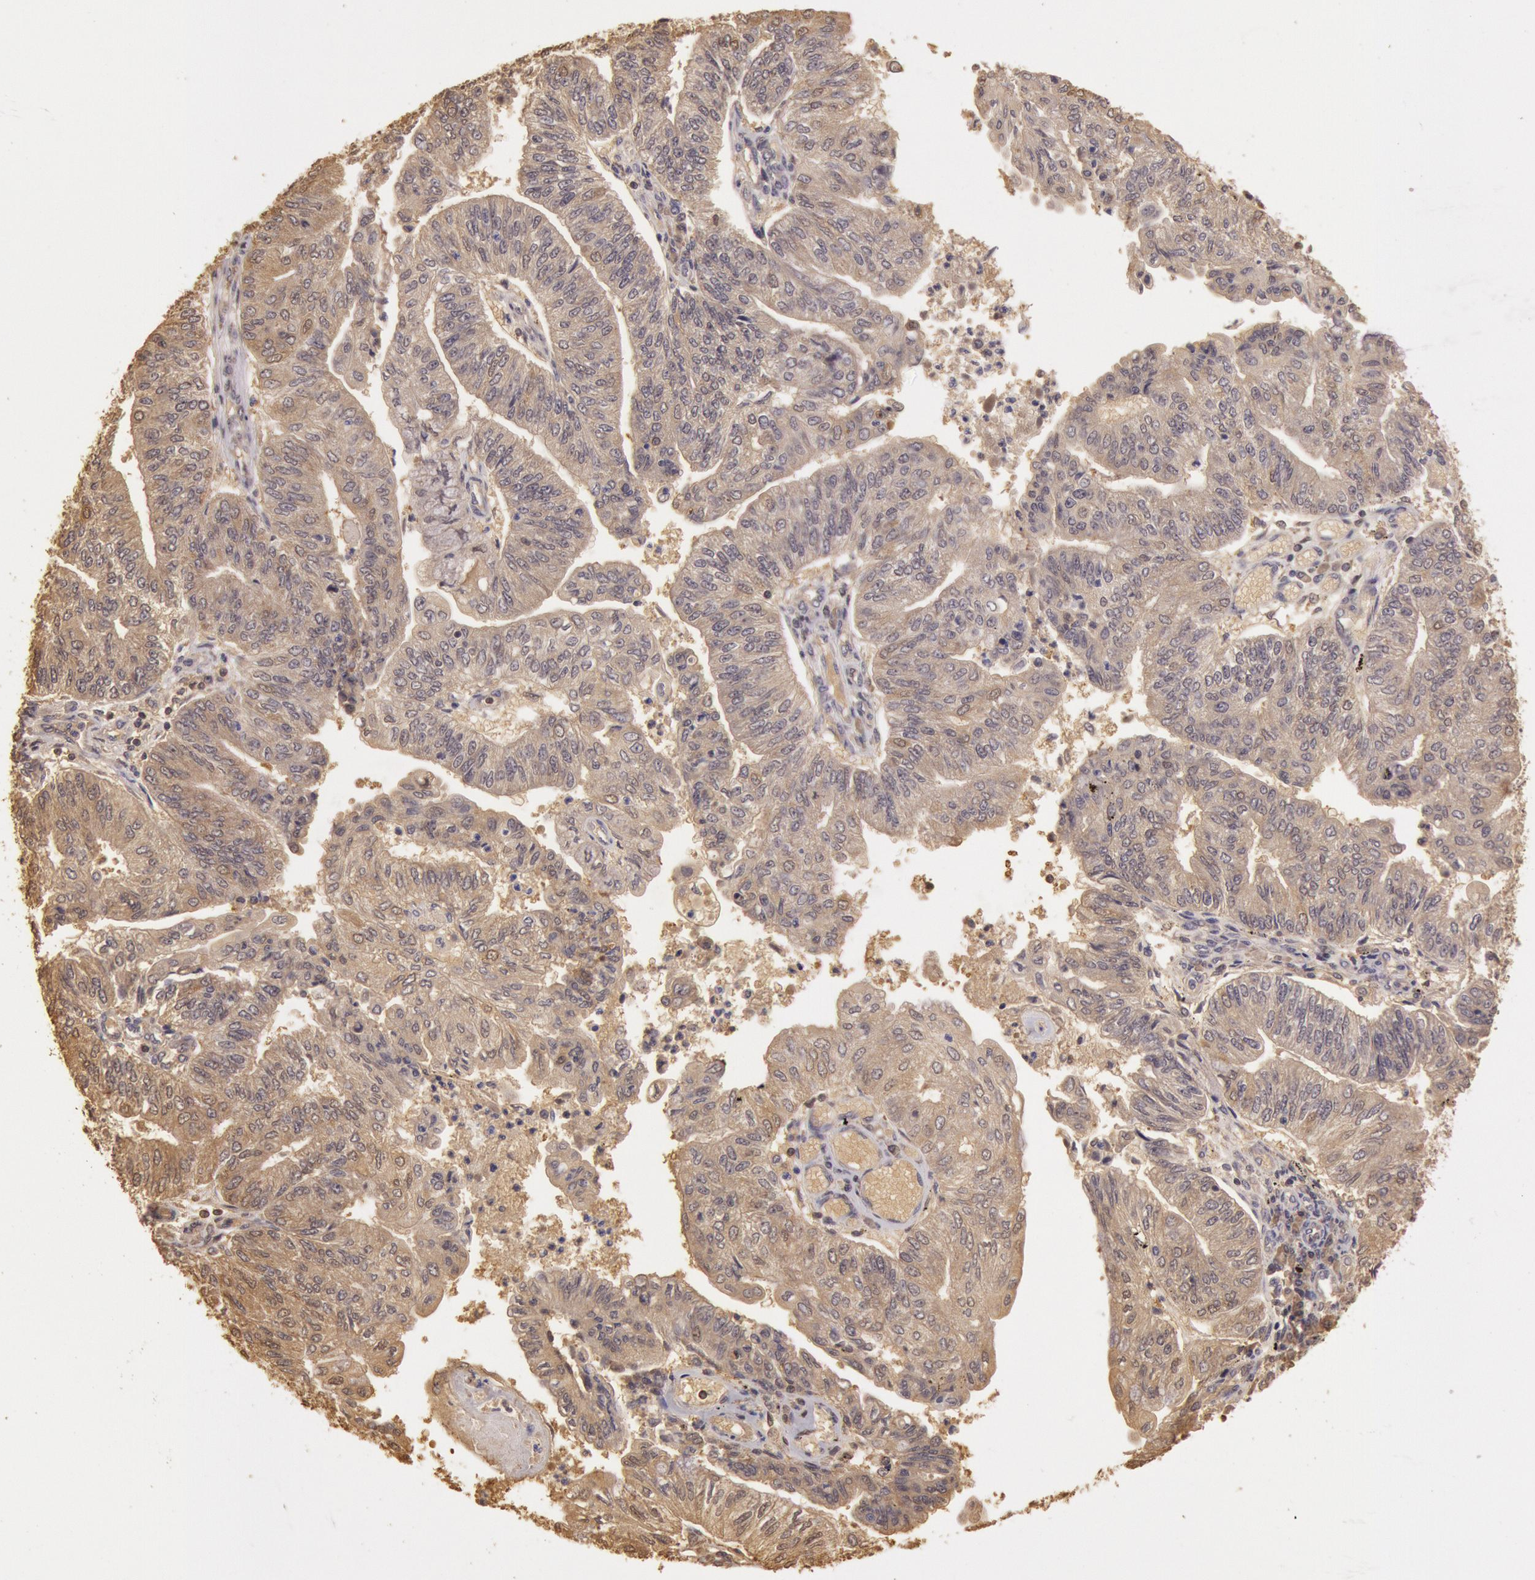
{"staining": {"intensity": "weak", "quantity": ">75%", "location": "cytoplasmic/membranous"}, "tissue": "endometrial cancer", "cell_type": "Tumor cells", "image_type": "cancer", "snomed": [{"axis": "morphology", "description": "Adenocarcinoma, NOS"}, {"axis": "topography", "description": "Endometrium"}], "caption": "An image of human endometrial cancer (adenocarcinoma) stained for a protein displays weak cytoplasmic/membranous brown staining in tumor cells.", "gene": "SOD1", "patient": {"sex": "female", "age": 59}}